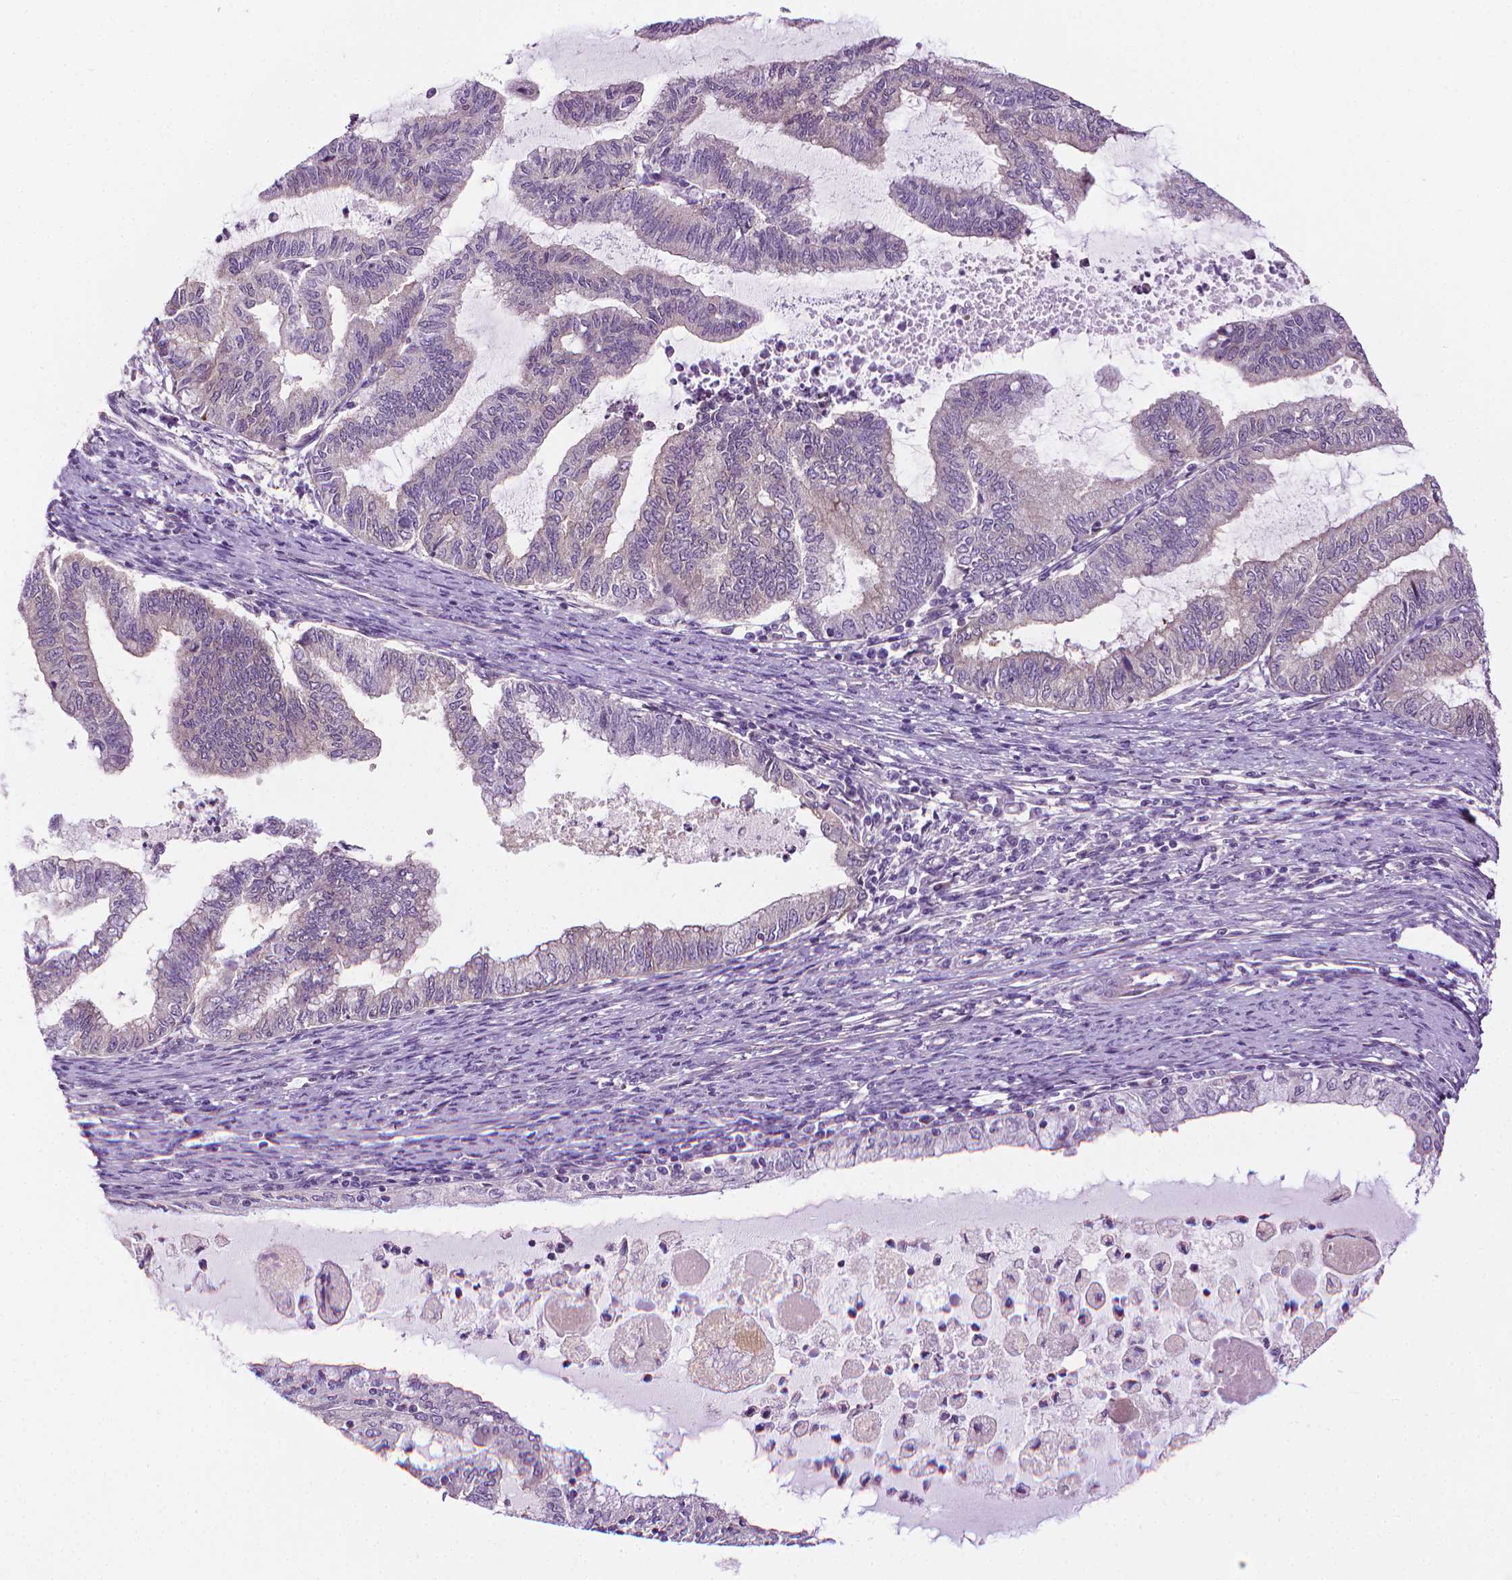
{"staining": {"intensity": "negative", "quantity": "none", "location": "none"}, "tissue": "endometrial cancer", "cell_type": "Tumor cells", "image_type": "cancer", "snomed": [{"axis": "morphology", "description": "Adenocarcinoma, NOS"}, {"axis": "topography", "description": "Endometrium"}], "caption": "Photomicrograph shows no protein positivity in tumor cells of endometrial cancer tissue. Nuclei are stained in blue.", "gene": "MCOLN3", "patient": {"sex": "female", "age": 79}}